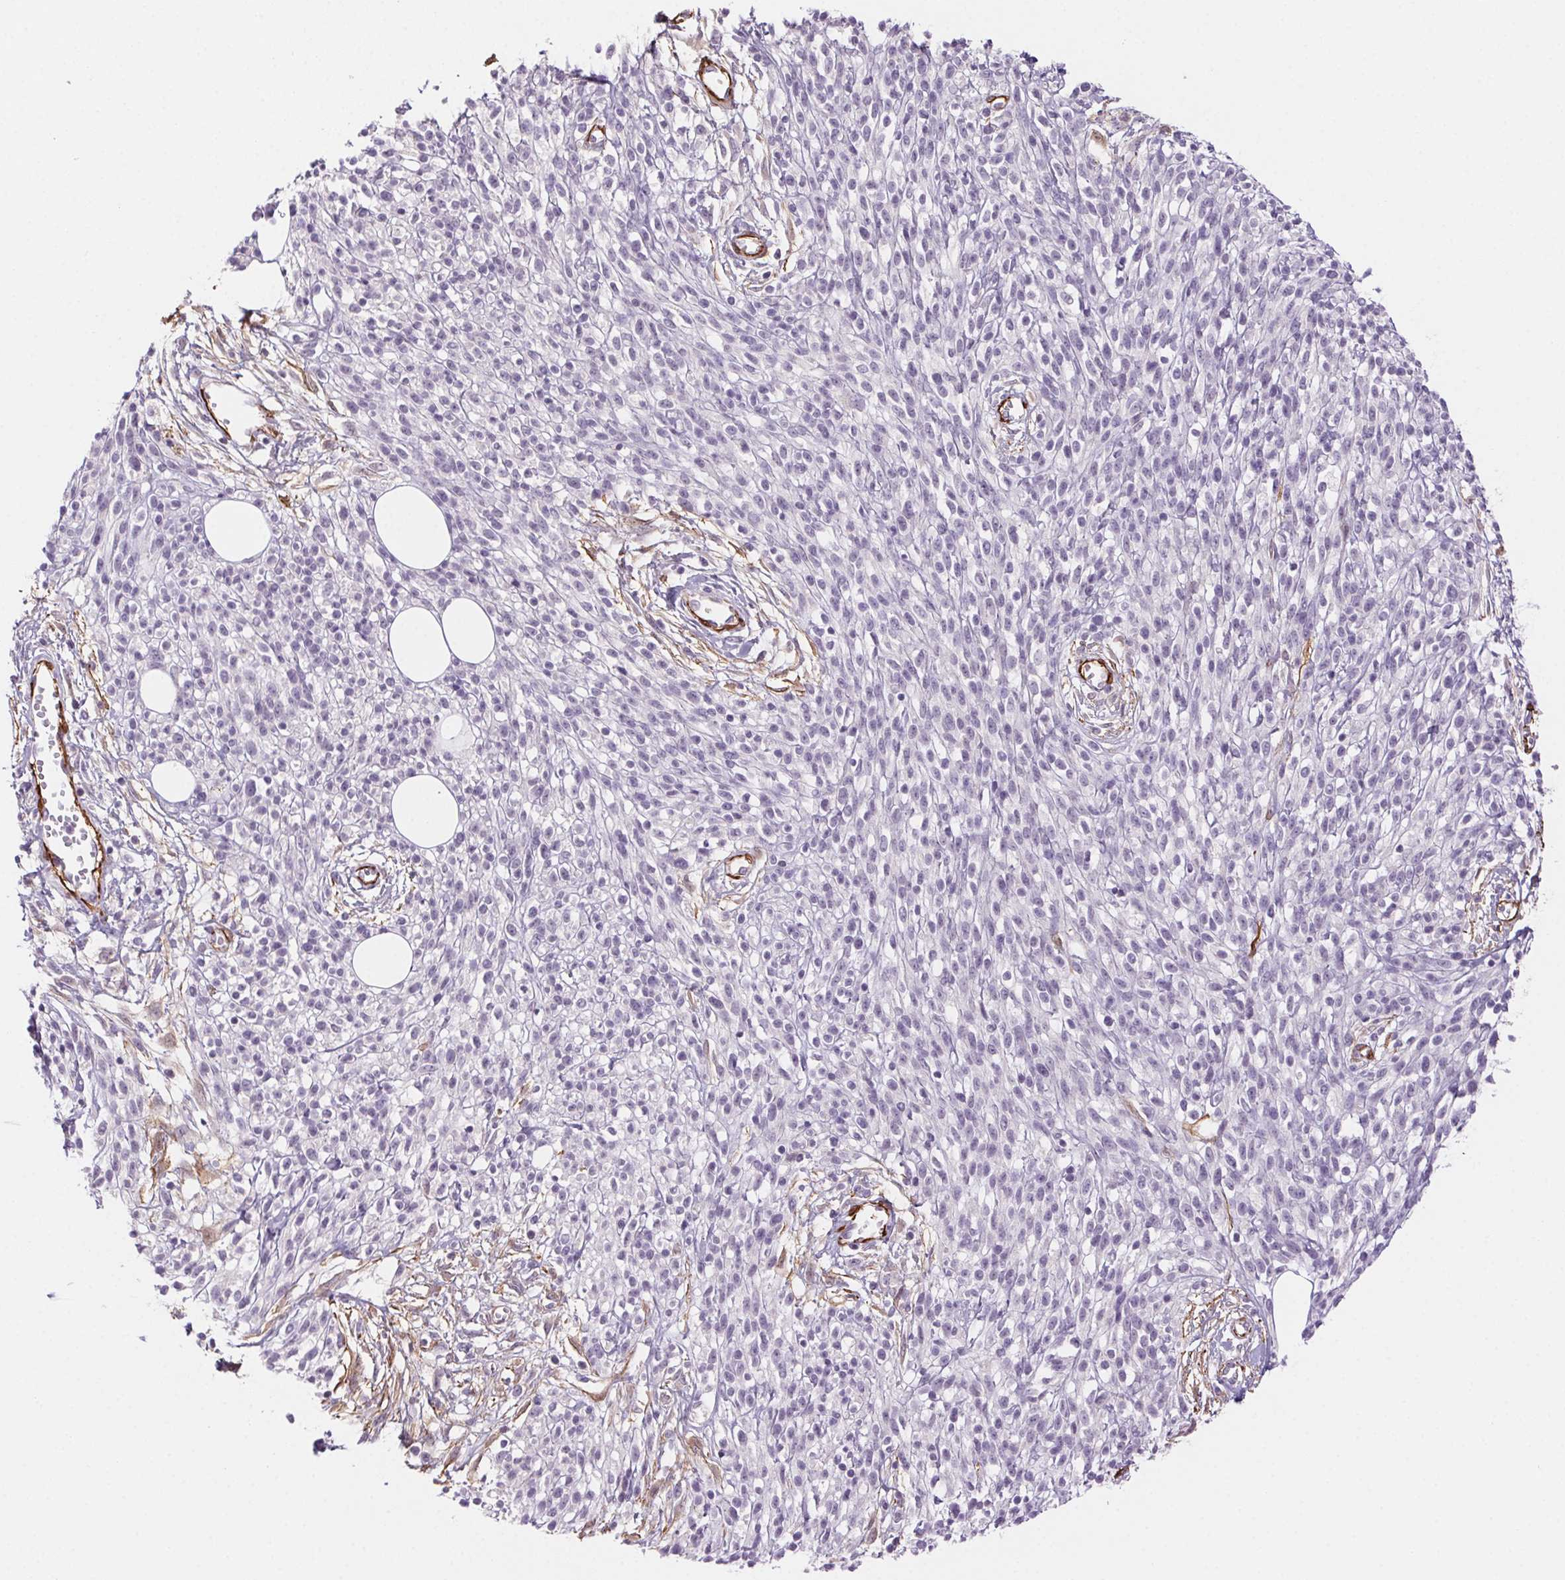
{"staining": {"intensity": "negative", "quantity": "none", "location": "none"}, "tissue": "melanoma", "cell_type": "Tumor cells", "image_type": "cancer", "snomed": [{"axis": "morphology", "description": "Malignant melanoma, NOS"}, {"axis": "topography", "description": "Skin"}, {"axis": "topography", "description": "Skin of trunk"}], "caption": "Protein analysis of melanoma exhibits no significant staining in tumor cells.", "gene": "GPX8", "patient": {"sex": "male", "age": 74}}